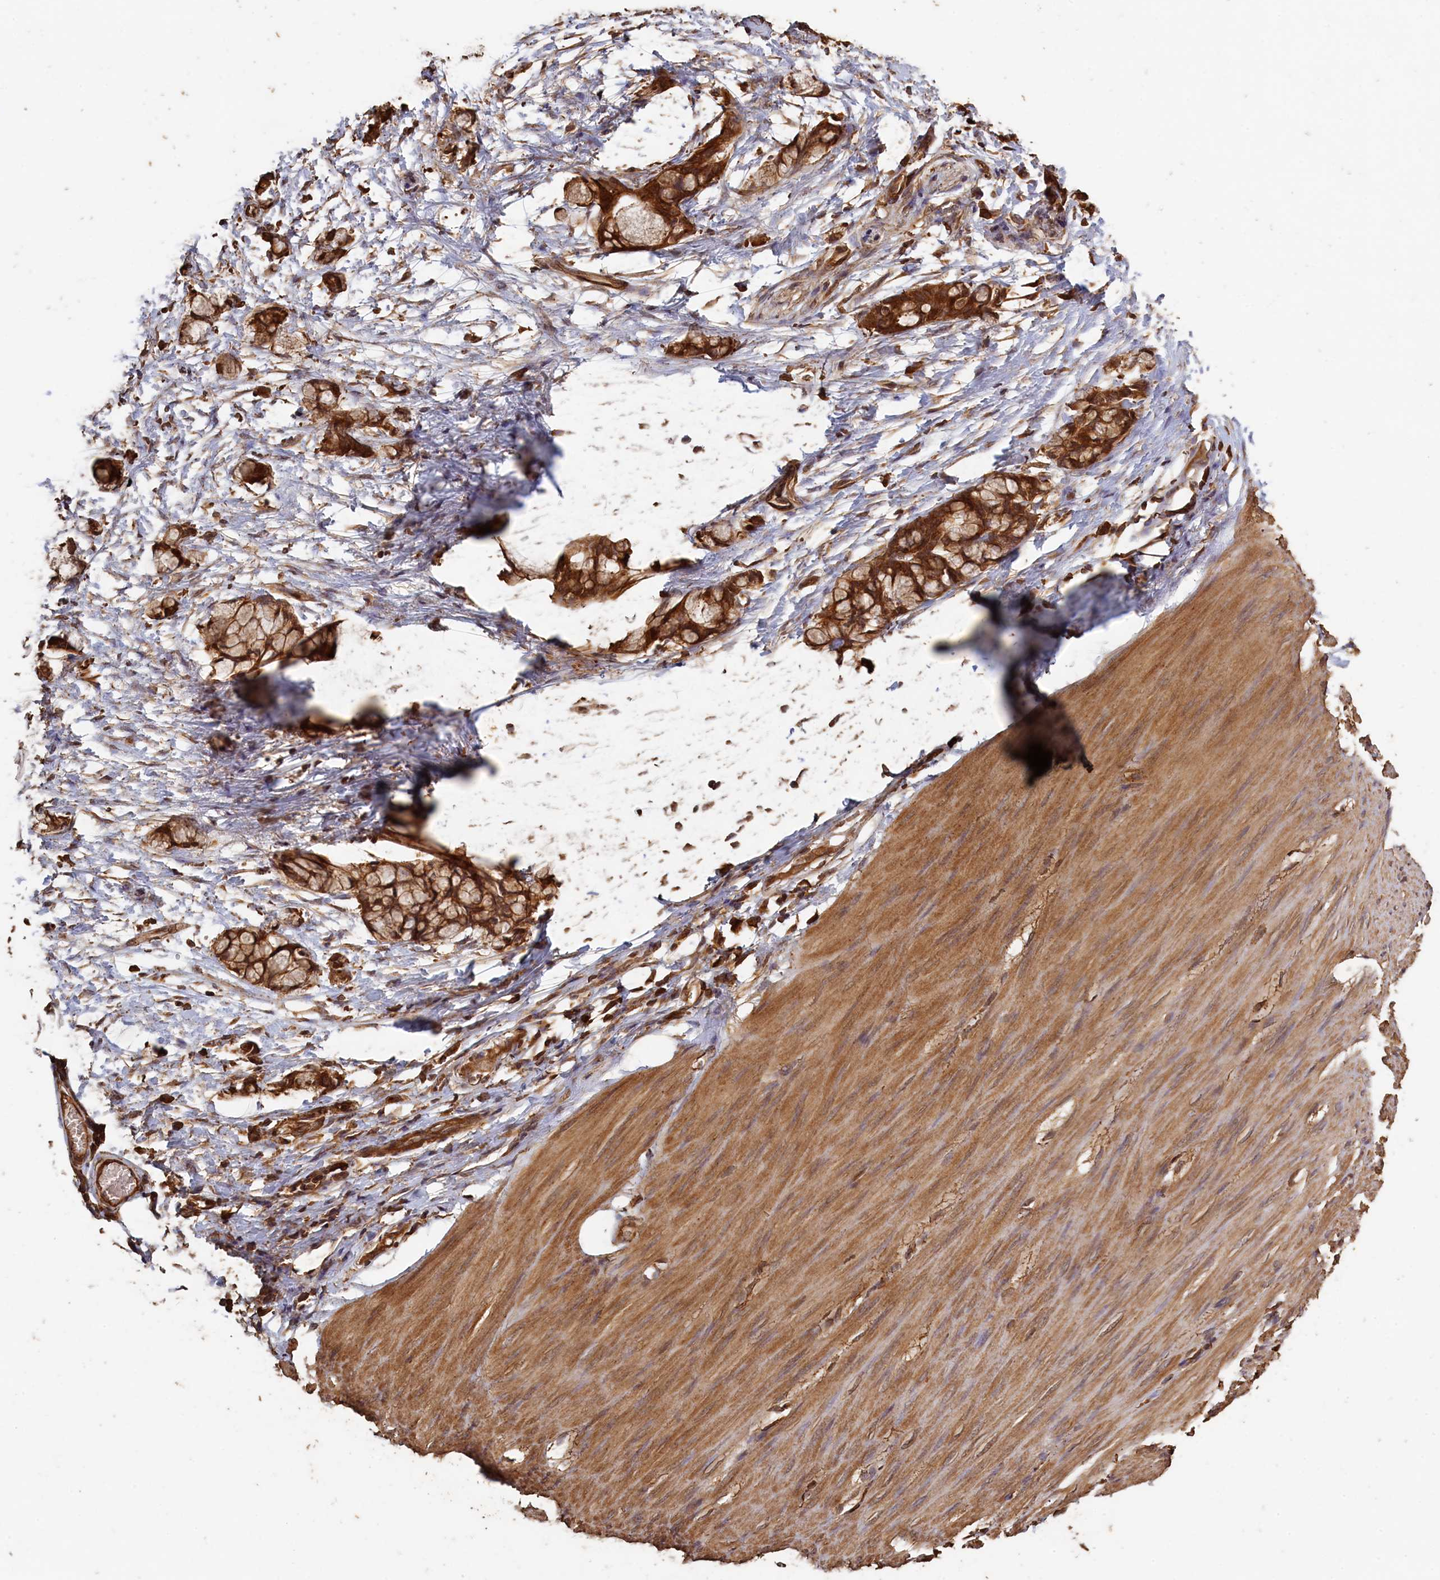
{"staining": {"intensity": "moderate", "quantity": ">75%", "location": "cytoplasmic/membranous"}, "tissue": "smooth muscle", "cell_type": "Smooth muscle cells", "image_type": "normal", "snomed": [{"axis": "morphology", "description": "Normal tissue, NOS"}, {"axis": "morphology", "description": "Adenocarcinoma, NOS"}, {"axis": "topography", "description": "Colon"}, {"axis": "topography", "description": "Peripheral nerve tissue"}], "caption": "A medium amount of moderate cytoplasmic/membranous staining is present in about >75% of smooth muscle cells in unremarkable smooth muscle.", "gene": "SNX33", "patient": {"sex": "male", "age": 14}}